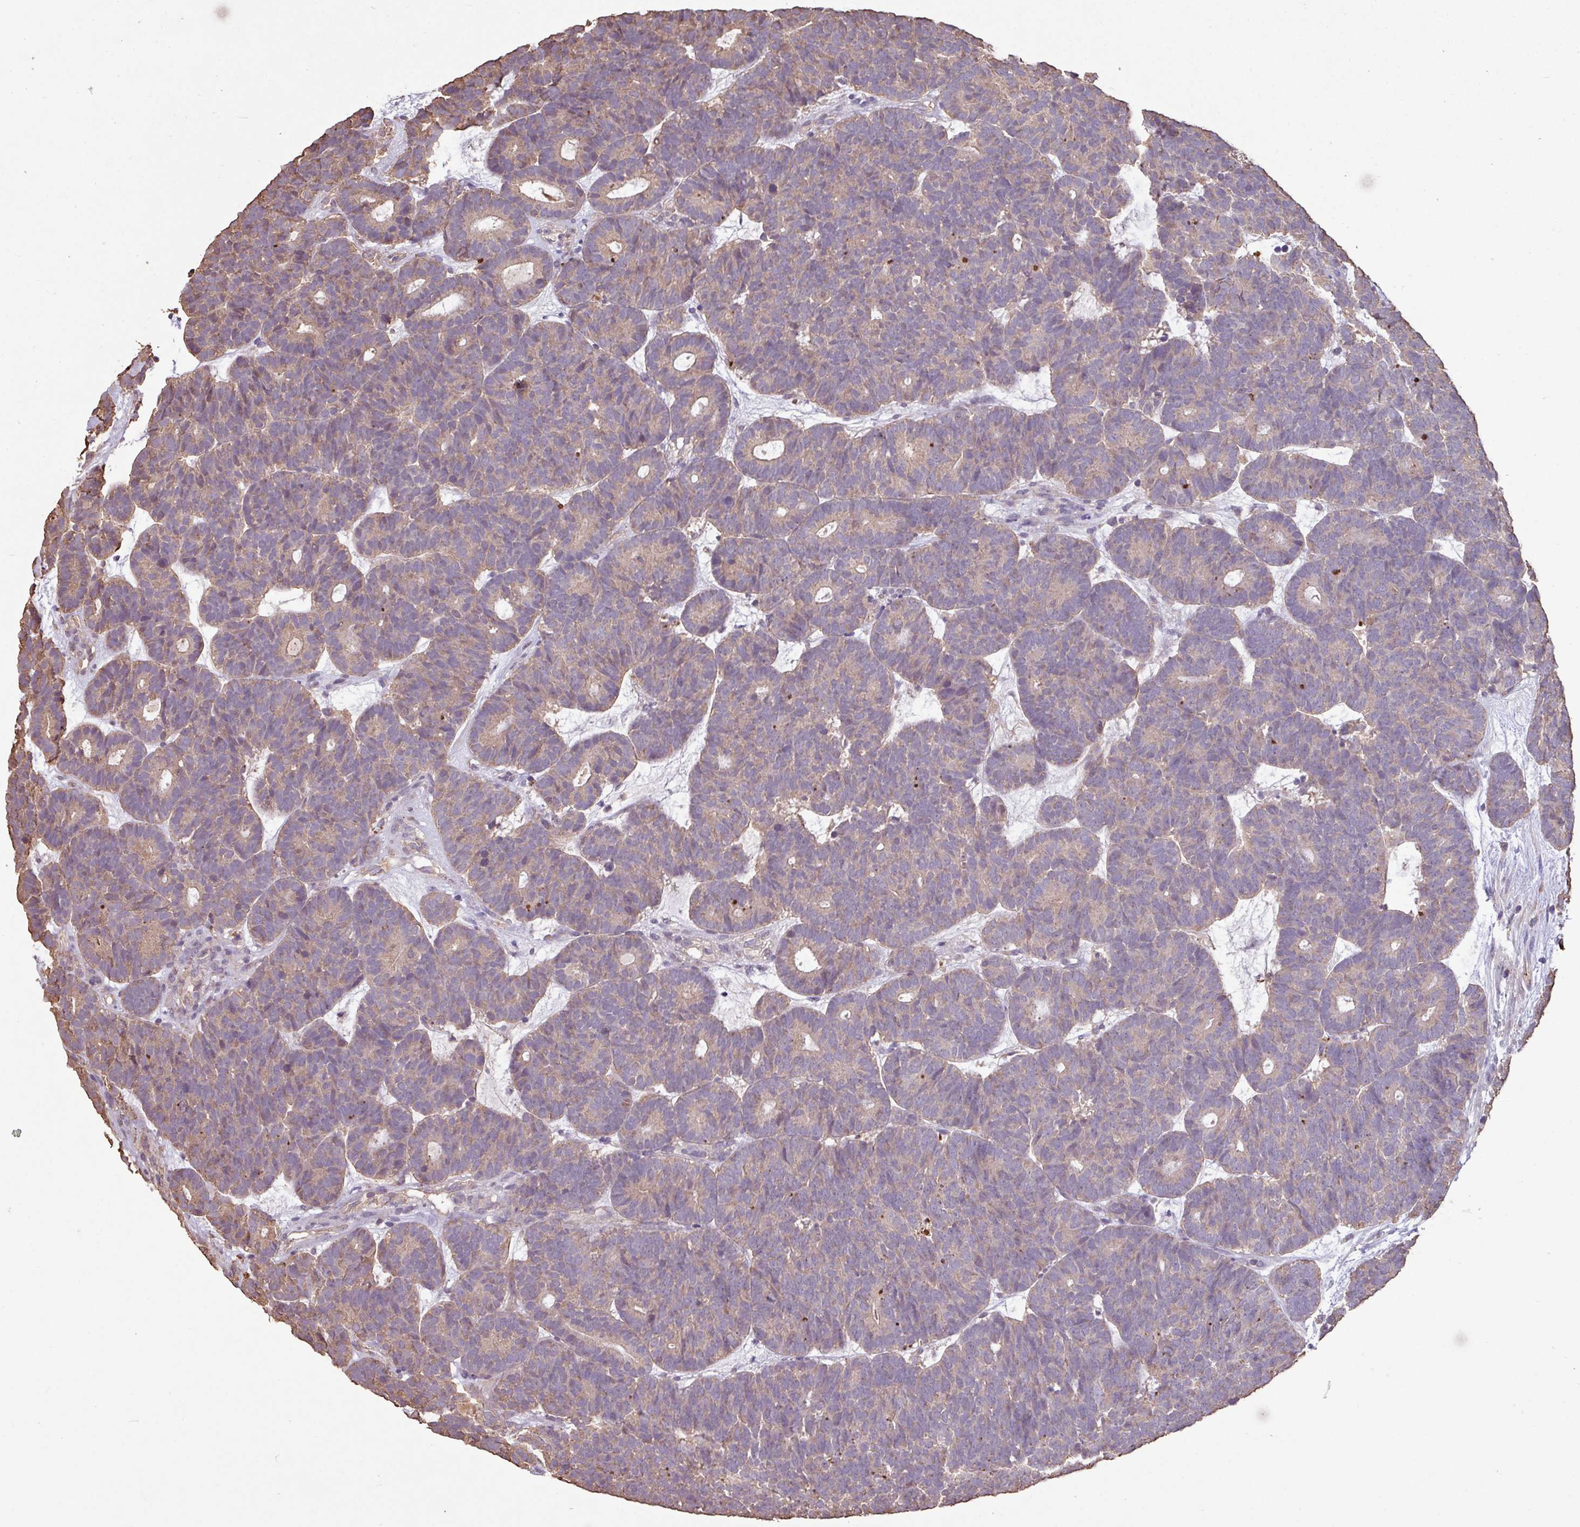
{"staining": {"intensity": "weak", "quantity": "25%-75%", "location": "cytoplasmic/membranous"}, "tissue": "head and neck cancer", "cell_type": "Tumor cells", "image_type": "cancer", "snomed": [{"axis": "morphology", "description": "Adenocarcinoma, NOS"}, {"axis": "topography", "description": "Head-Neck"}], "caption": "Weak cytoplasmic/membranous staining is present in about 25%-75% of tumor cells in head and neck cancer (adenocarcinoma).", "gene": "CAMK2B", "patient": {"sex": "female", "age": 81}}